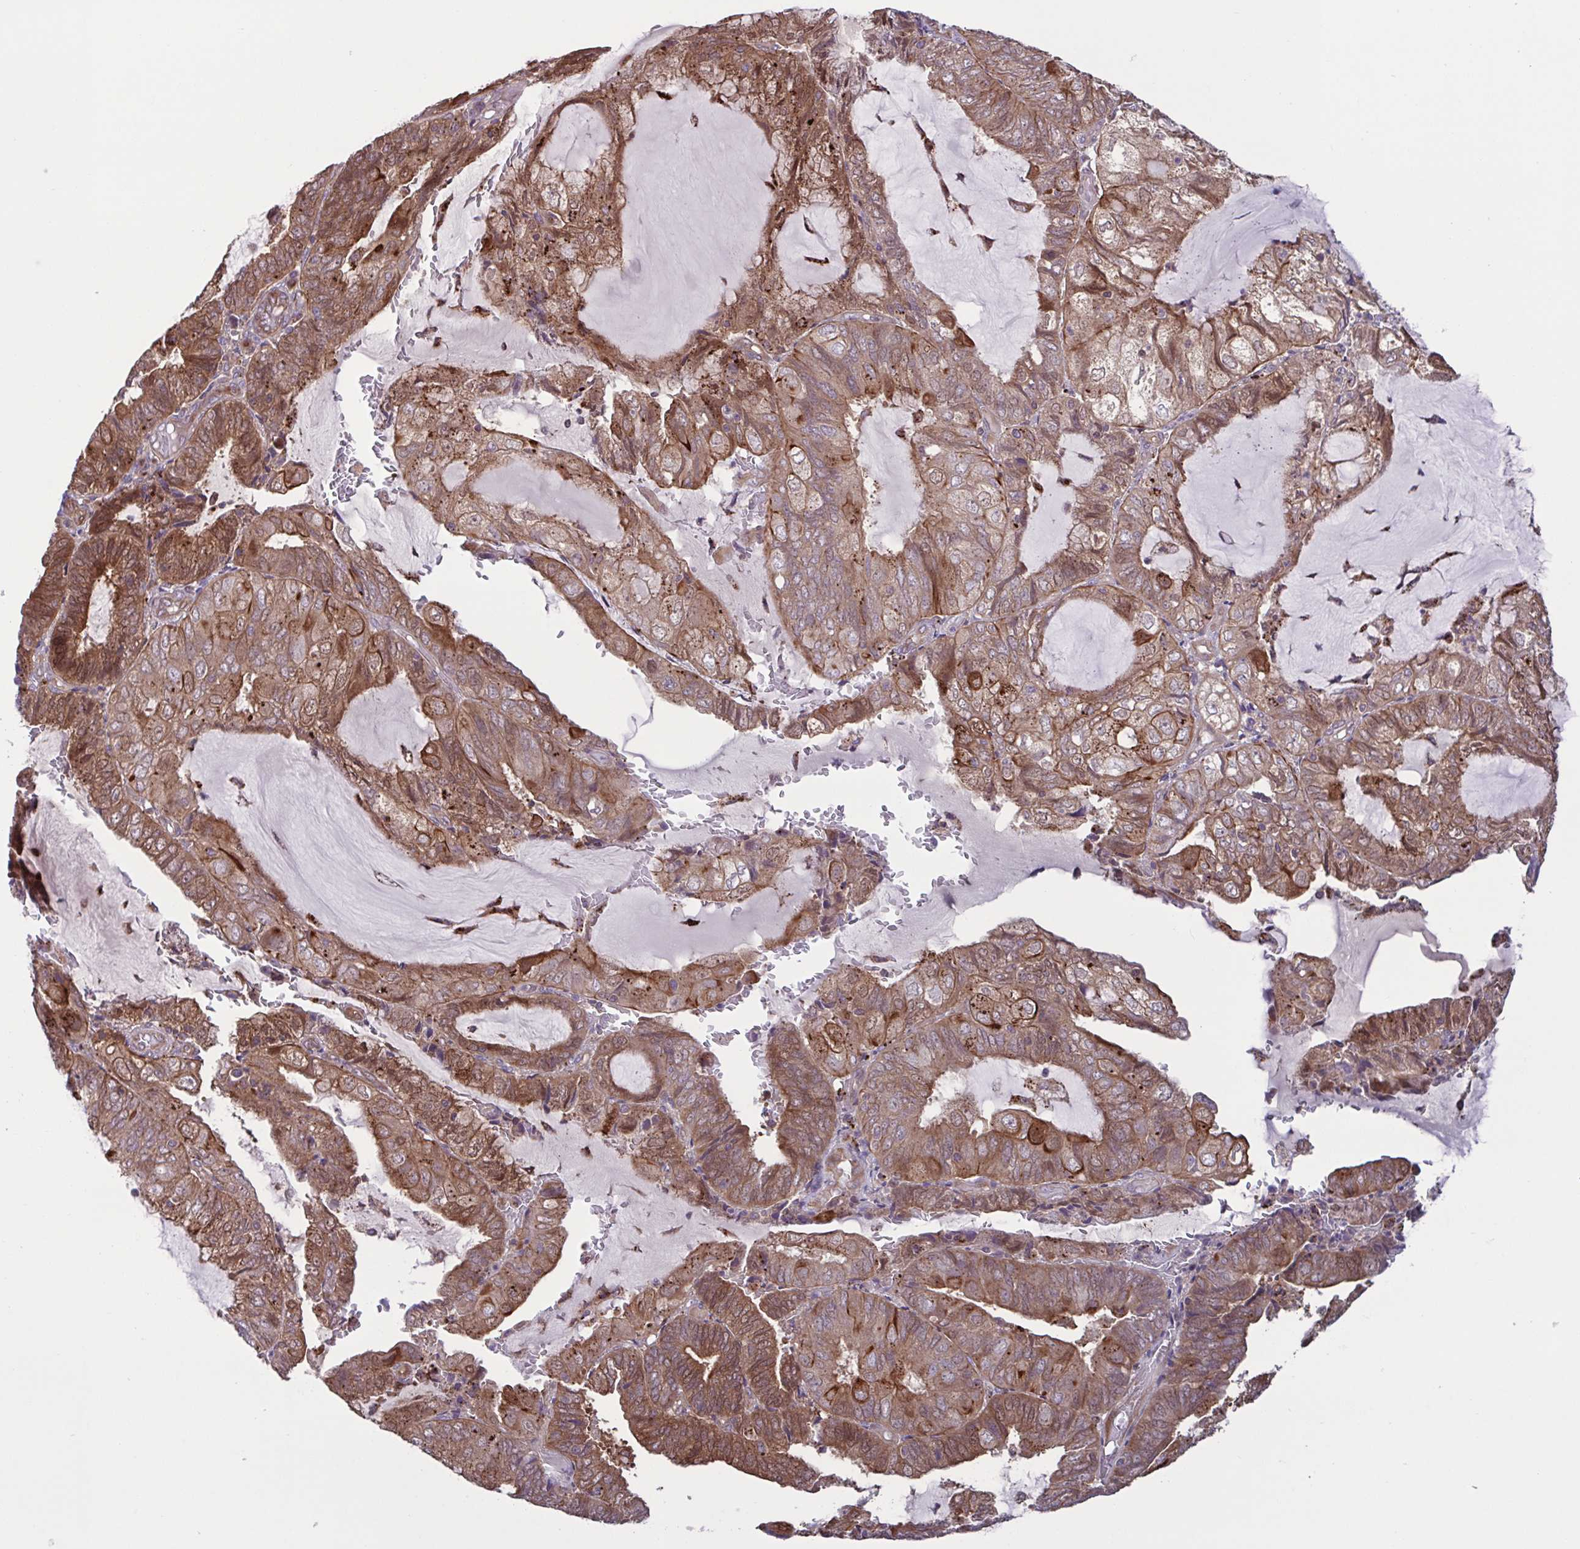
{"staining": {"intensity": "moderate", "quantity": ">75%", "location": "cytoplasmic/membranous,nuclear"}, "tissue": "endometrial cancer", "cell_type": "Tumor cells", "image_type": "cancer", "snomed": [{"axis": "morphology", "description": "Adenocarcinoma, NOS"}, {"axis": "topography", "description": "Endometrium"}], "caption": "The micrograph displays immunohistochemical staining of endometrial cancer. There is moderate cytoplasmic/membranous and nuclear staining is present in approximately >75% of tumor cells.", "gene": "GLTP", "patient": {"sex": "female", "age": 81}}